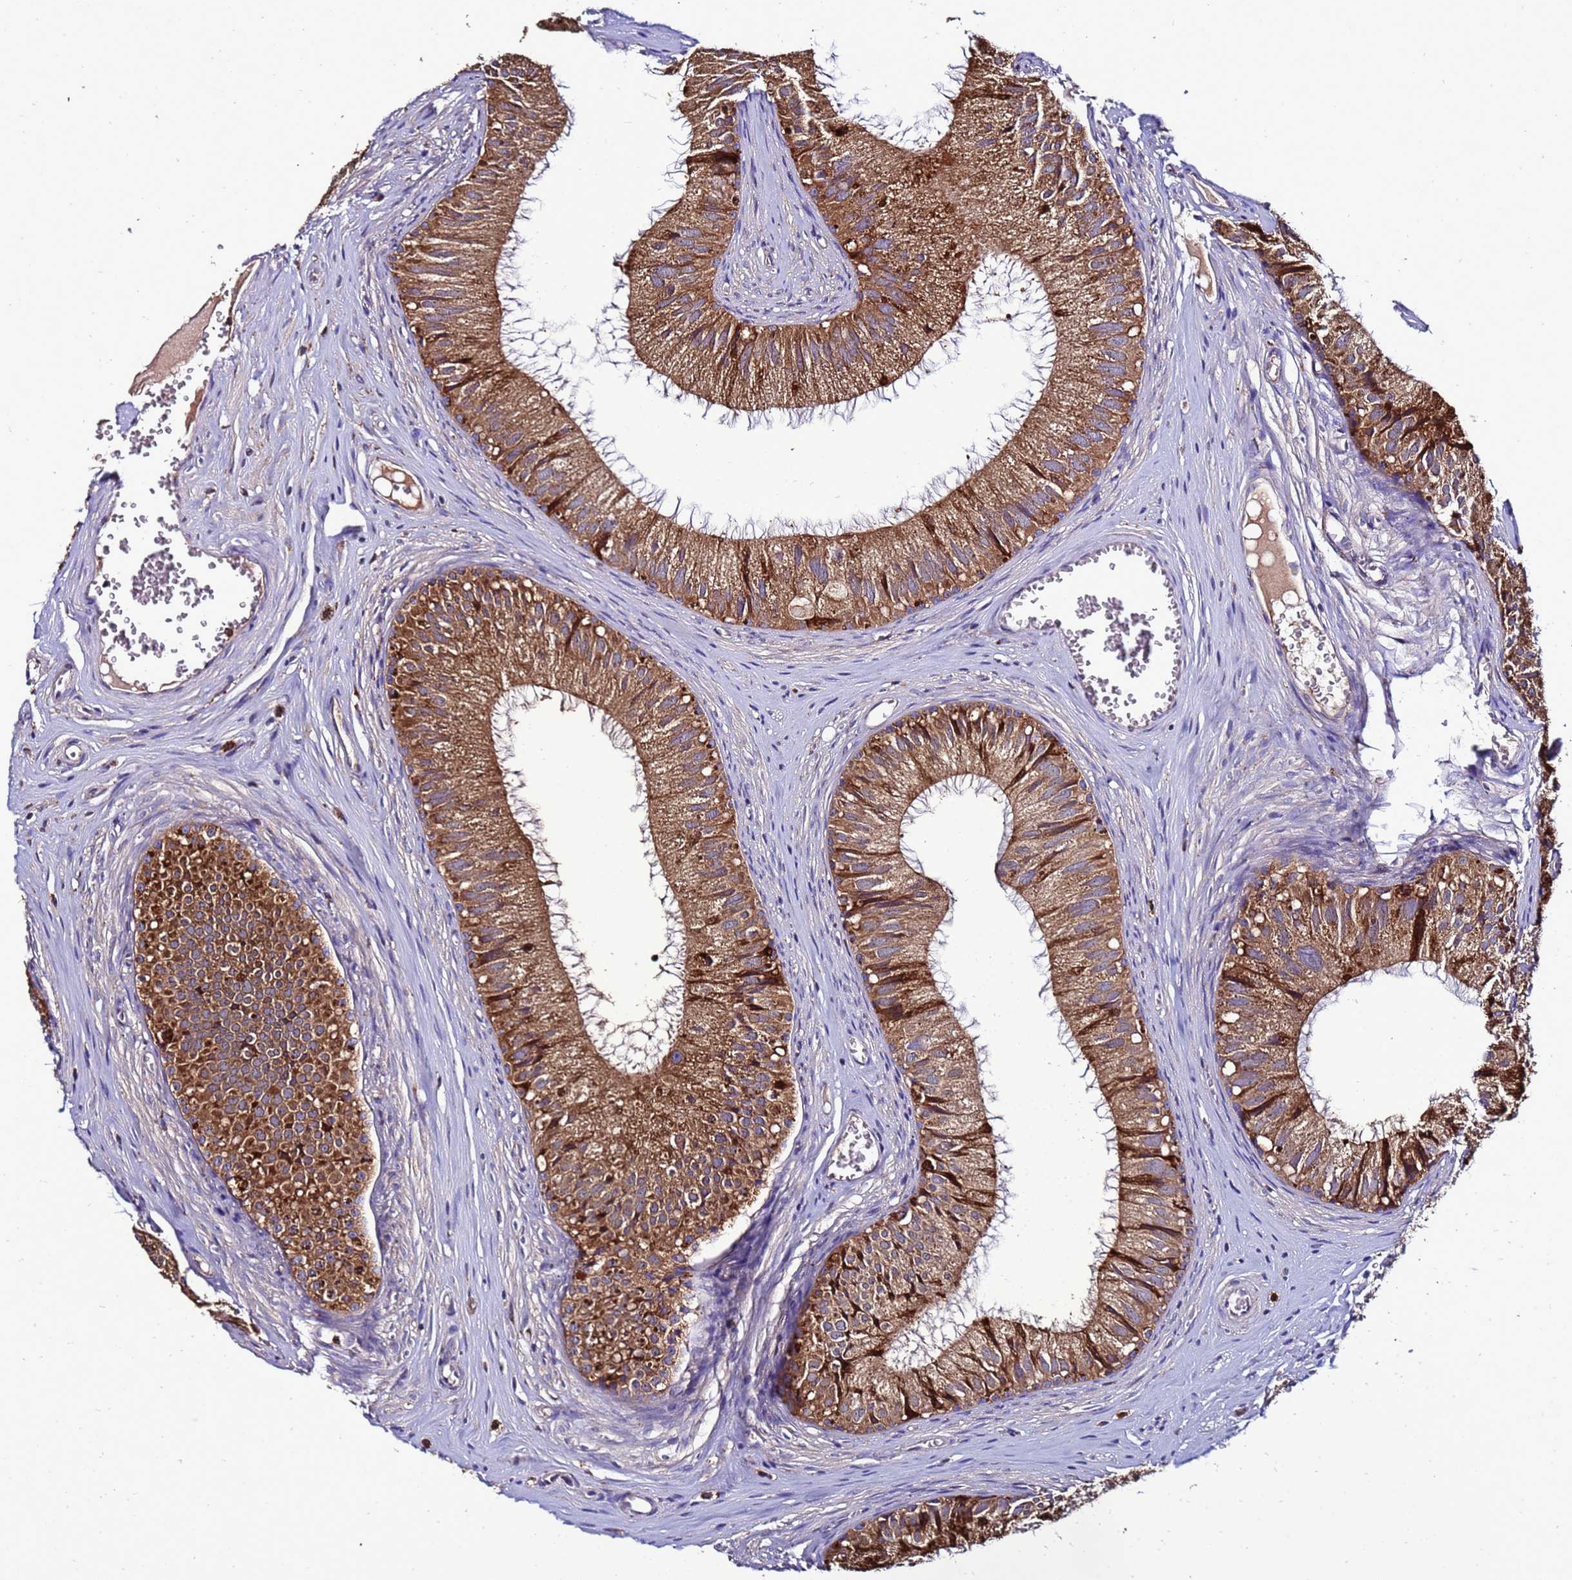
{"staining": {"intensity": "strong", "quantity": ">75%", "location": "cytoplasmic/membranous"}, "tissue": "epididymis", "cell_type": "Glandular cells", "image_type": "normal", "snomed": [{"axis": "morphology", "description": "Normal tissue, NOS"}, {"axis": "topography", "description": "Epididymis"}], "caption": "Protein staining exhibits strong cytoplasmic/membranous positivity in about >75% of glandular cells in unremarkable epididymis. (brown staining indicates protein expression, while blue staining denotes nuclei).", "gene": "ANTKMT", "patient": {"sex": "male", "age": 36}}